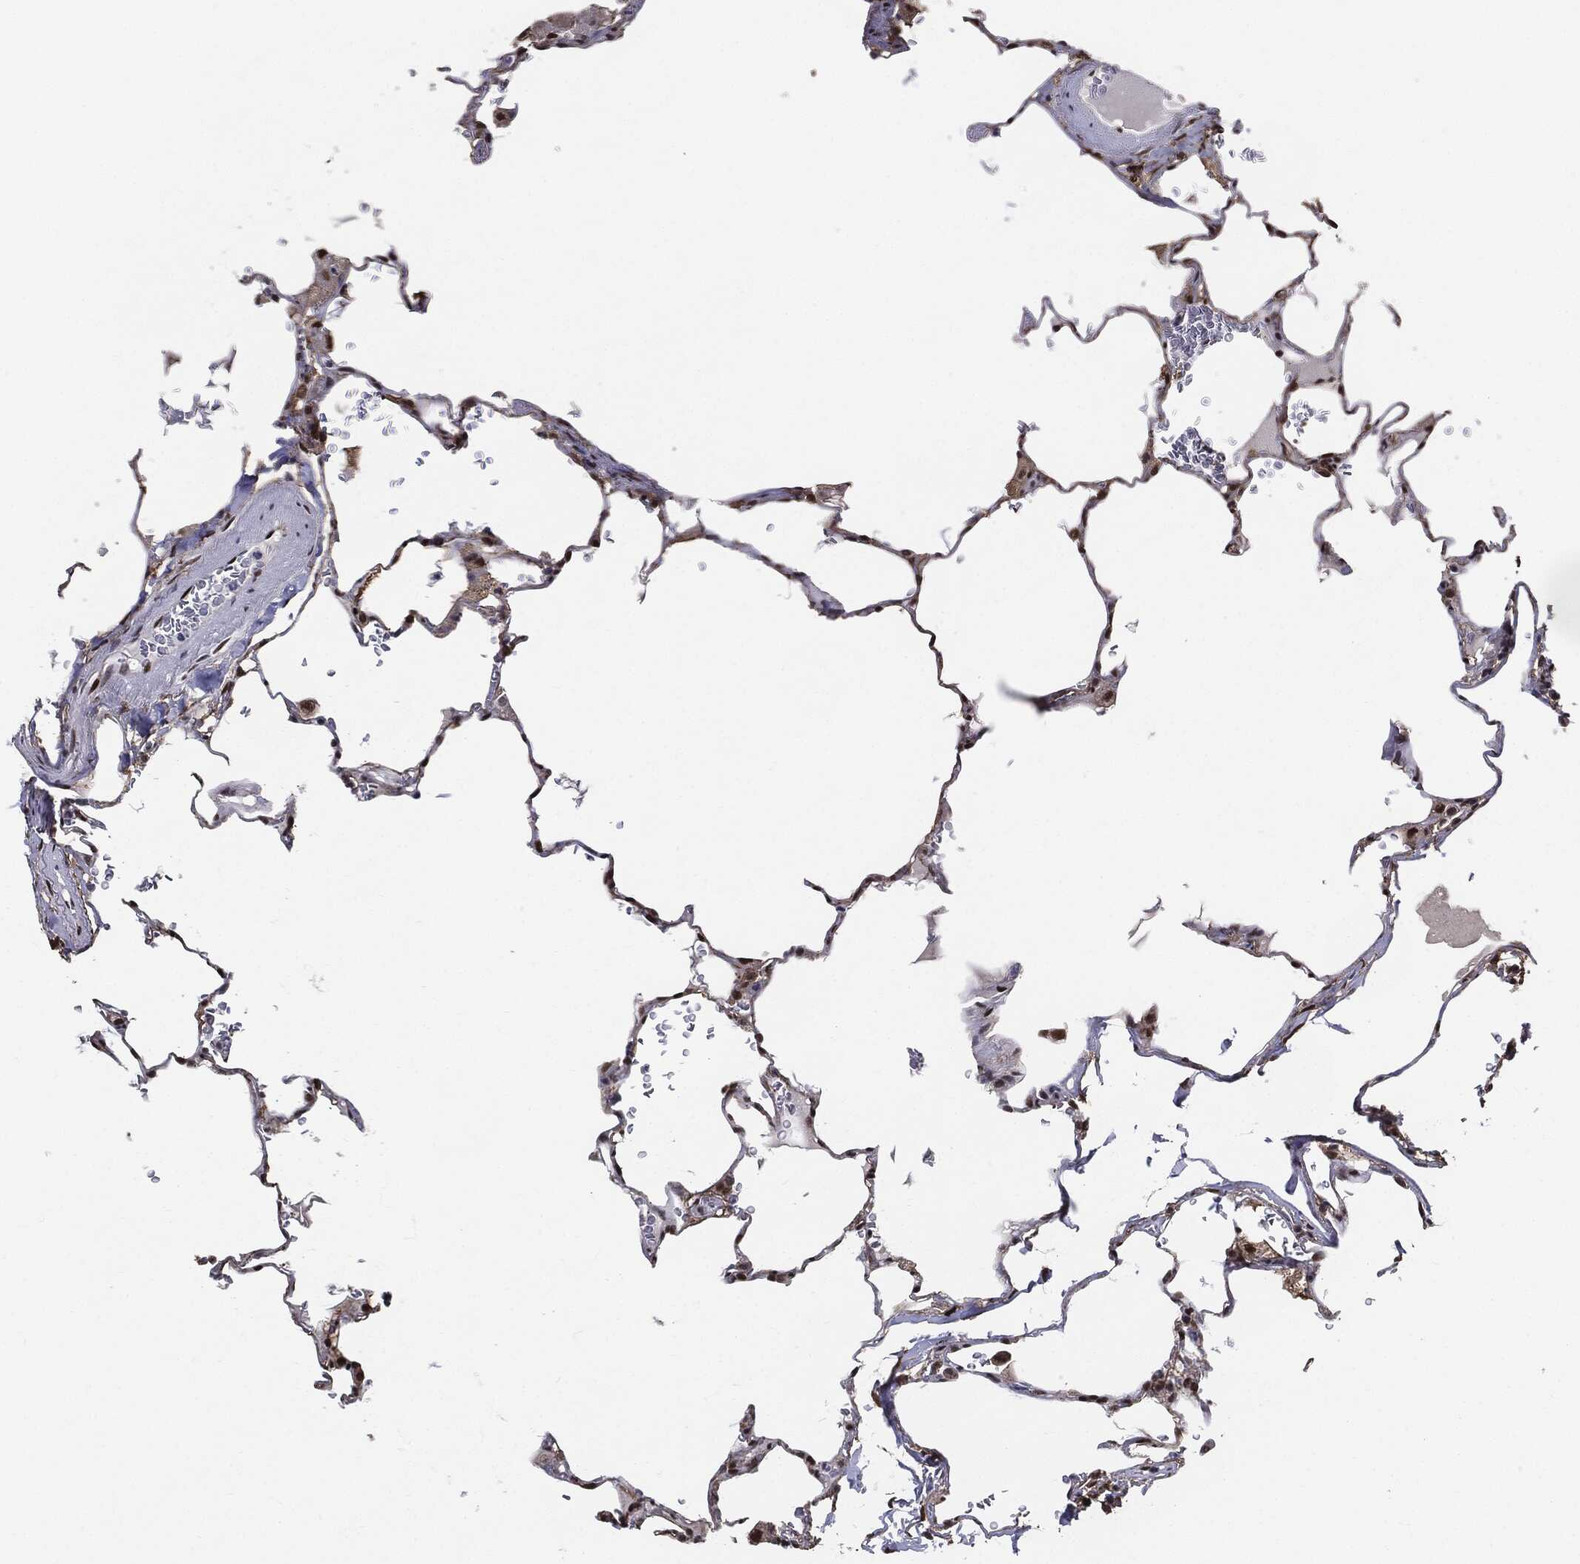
{"staining": {"intensity": "strong", "quantity": ">75%", "location": "nuclear"}, "tissue": "lung", "cell_type": "Alveolar cells", "image_type": "normal", "snomed": [{"axis": "morphology", "description": "Normal tissue, NOS"}, {"axis": "morphology", "description": "Adenocarcinoma, metastatic, NOS"}, {"axis": "topography", "description": "Lung"}], "caption": "Immunohistochemistry (IHC) staining of normal lung, which shows high levels of strong nuclear expression in approximately >75% of alveolar cells indicating strong nuclear protein positivity. The staining was performed using DAB (3,3'-diaminobenzidine) (brown) for protein detection and nuclei were counterstained in hematoxylin (blue).", "gene": "JUN", "patient": {"sex": "male", "age": 45}}